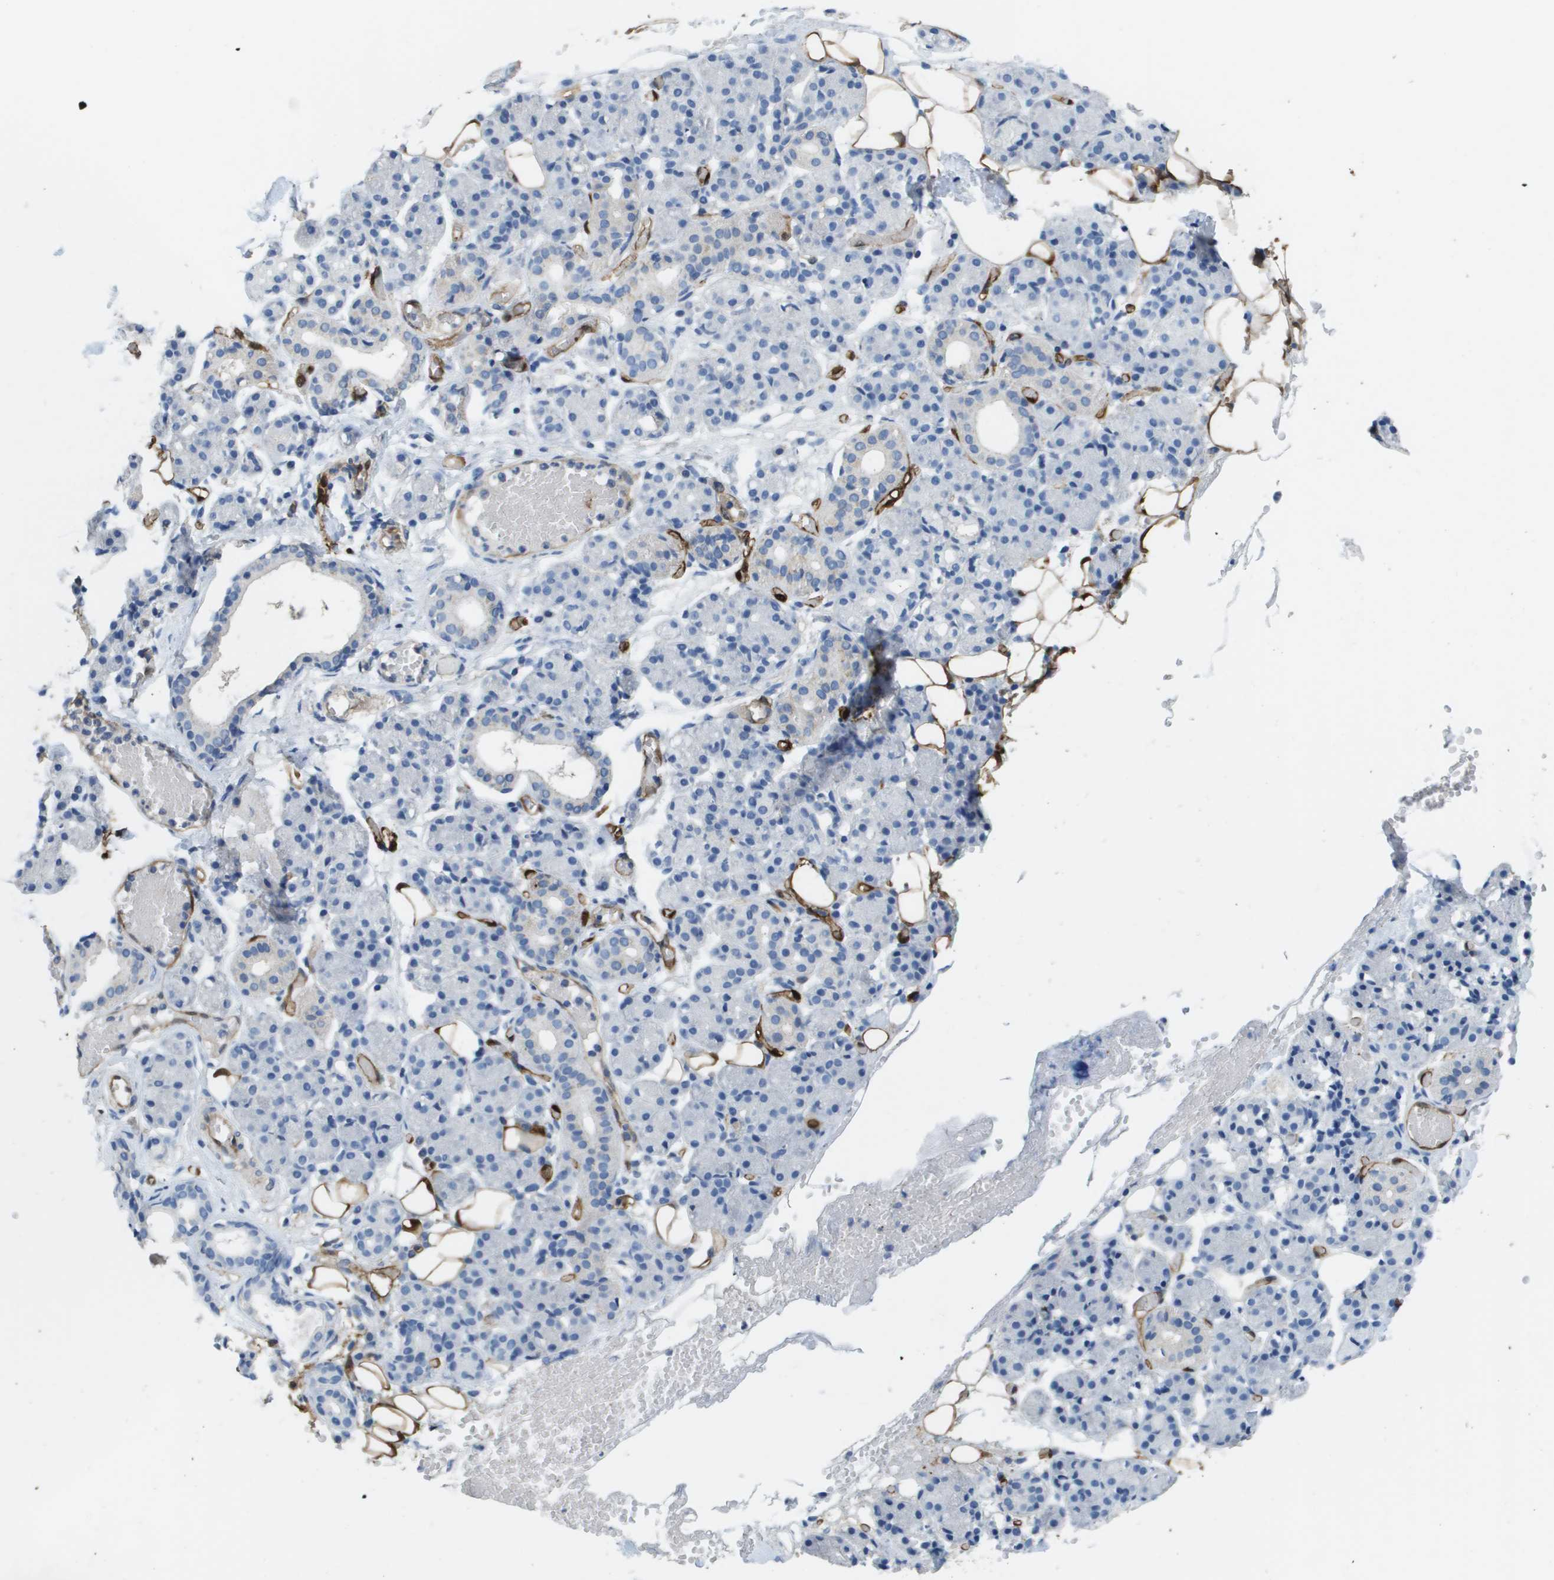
{"staining": {"intensity": "negative", "quantity": "none", "location": "none"}, "tissue": "salivary gland", "cell_type": "Glandular cells", "image_type": "normal", "snomed": [{"axis": "morphology", "description": "Normal tissue, NOS"}, {"axis": "topography", "description": "Salivary gland"}], "caption": "This histopathology image is of normal salivary gland stained with immunohistochemistry to label a protein in brown with the nuclei are counter-stained blue. There is no positivity in glandular cells. The staining was performed using DAB to visualize the protein expression in brown, while the nuclei were stained in blue with hematoxylin (Magnification: 20x).", "gene": "FABP5", "patient": {"sex": "male", "age": 63}}